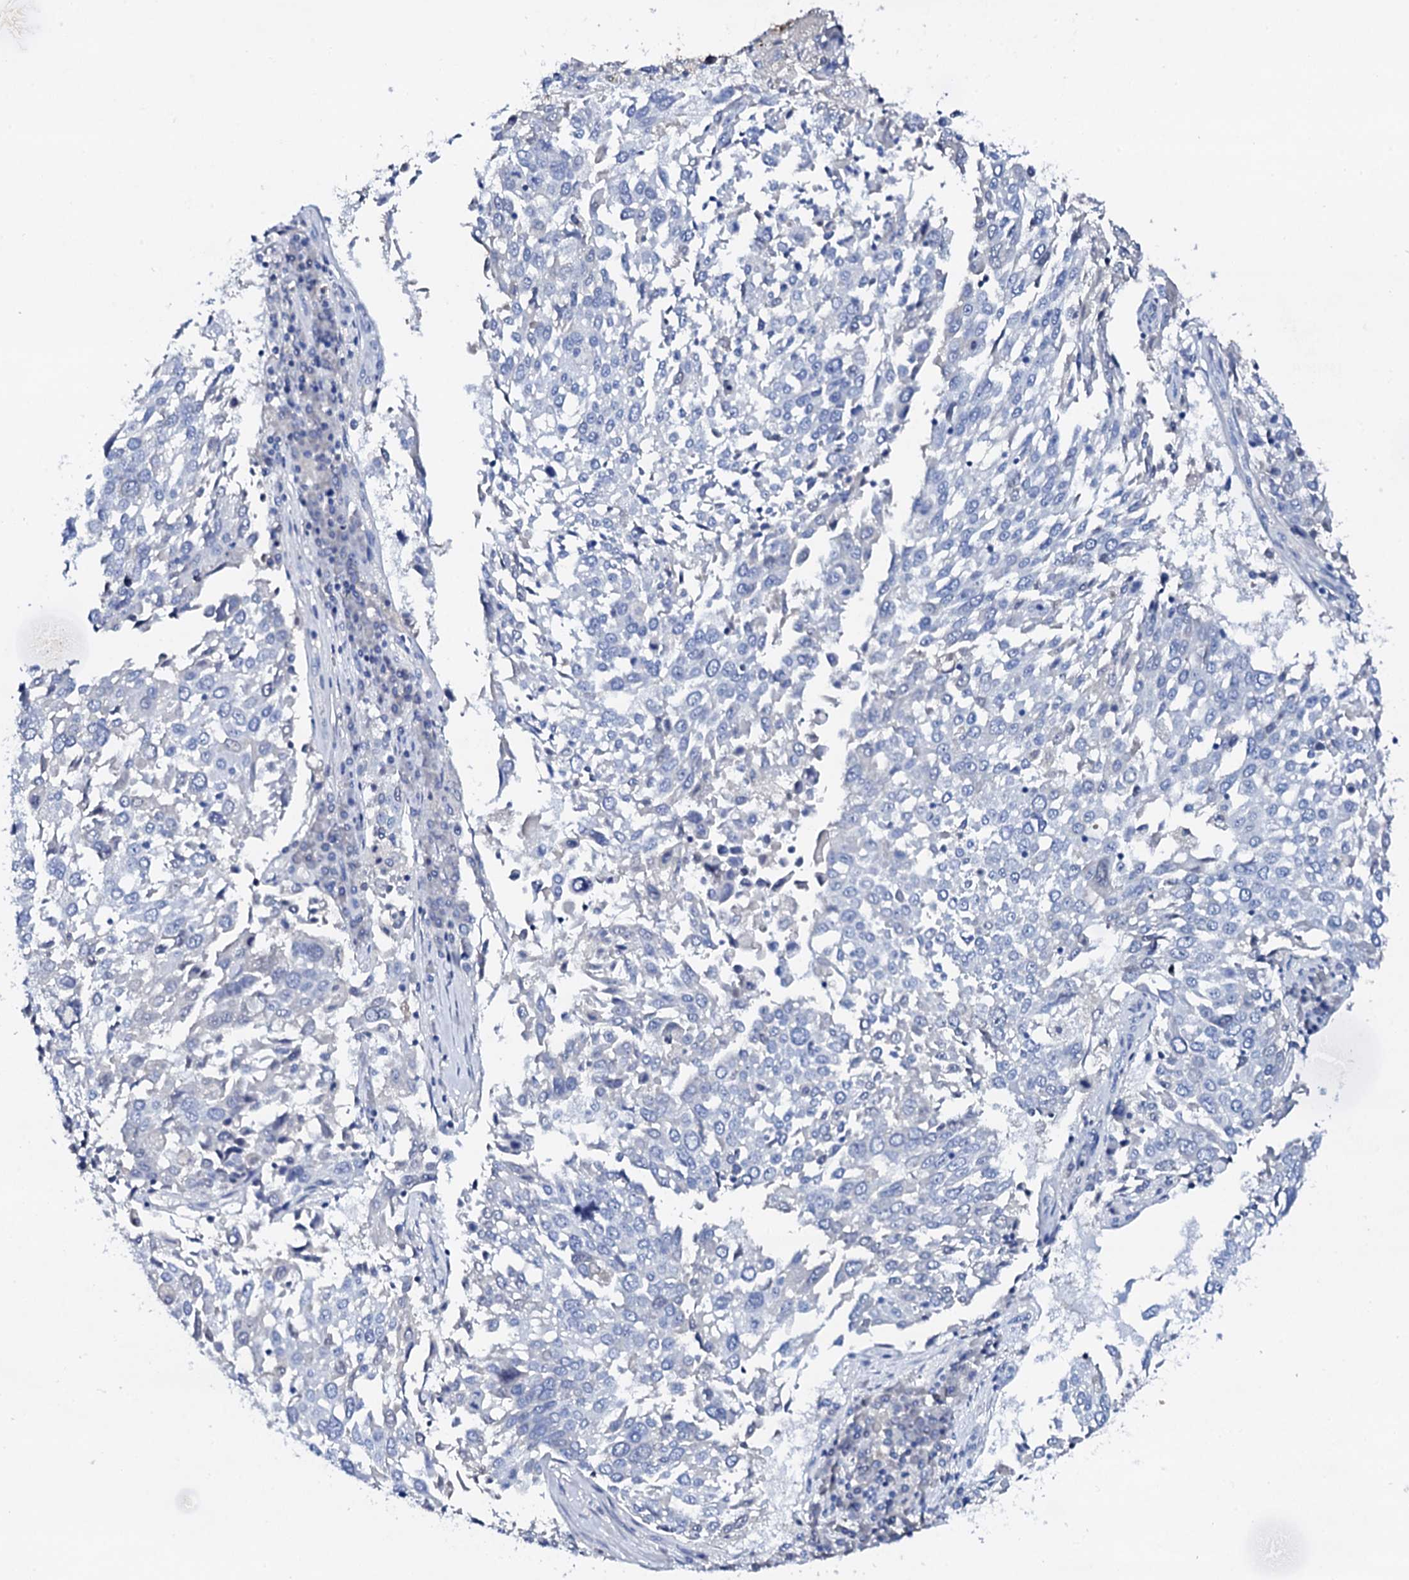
{"staining": {"intensity": "negative", "quantity": "none", "location": "none"}, "tissue": "lung cancer", "cell_type": "Tumor cells", "image_type": "cancer", "snomed": [{"axis": "morphology", "description": "Squamous cell carcinoma, NOS"}, {"axis": "topography", "description": "Lung"}], "caption": "Lung cancer was stained to show a protein in brown. There is no significant expression in tumor cells. (DAB IHC with hematoxylin counter stain).", "gene": "FBXL16", "patient": {"sex": "male", "age": 65}}